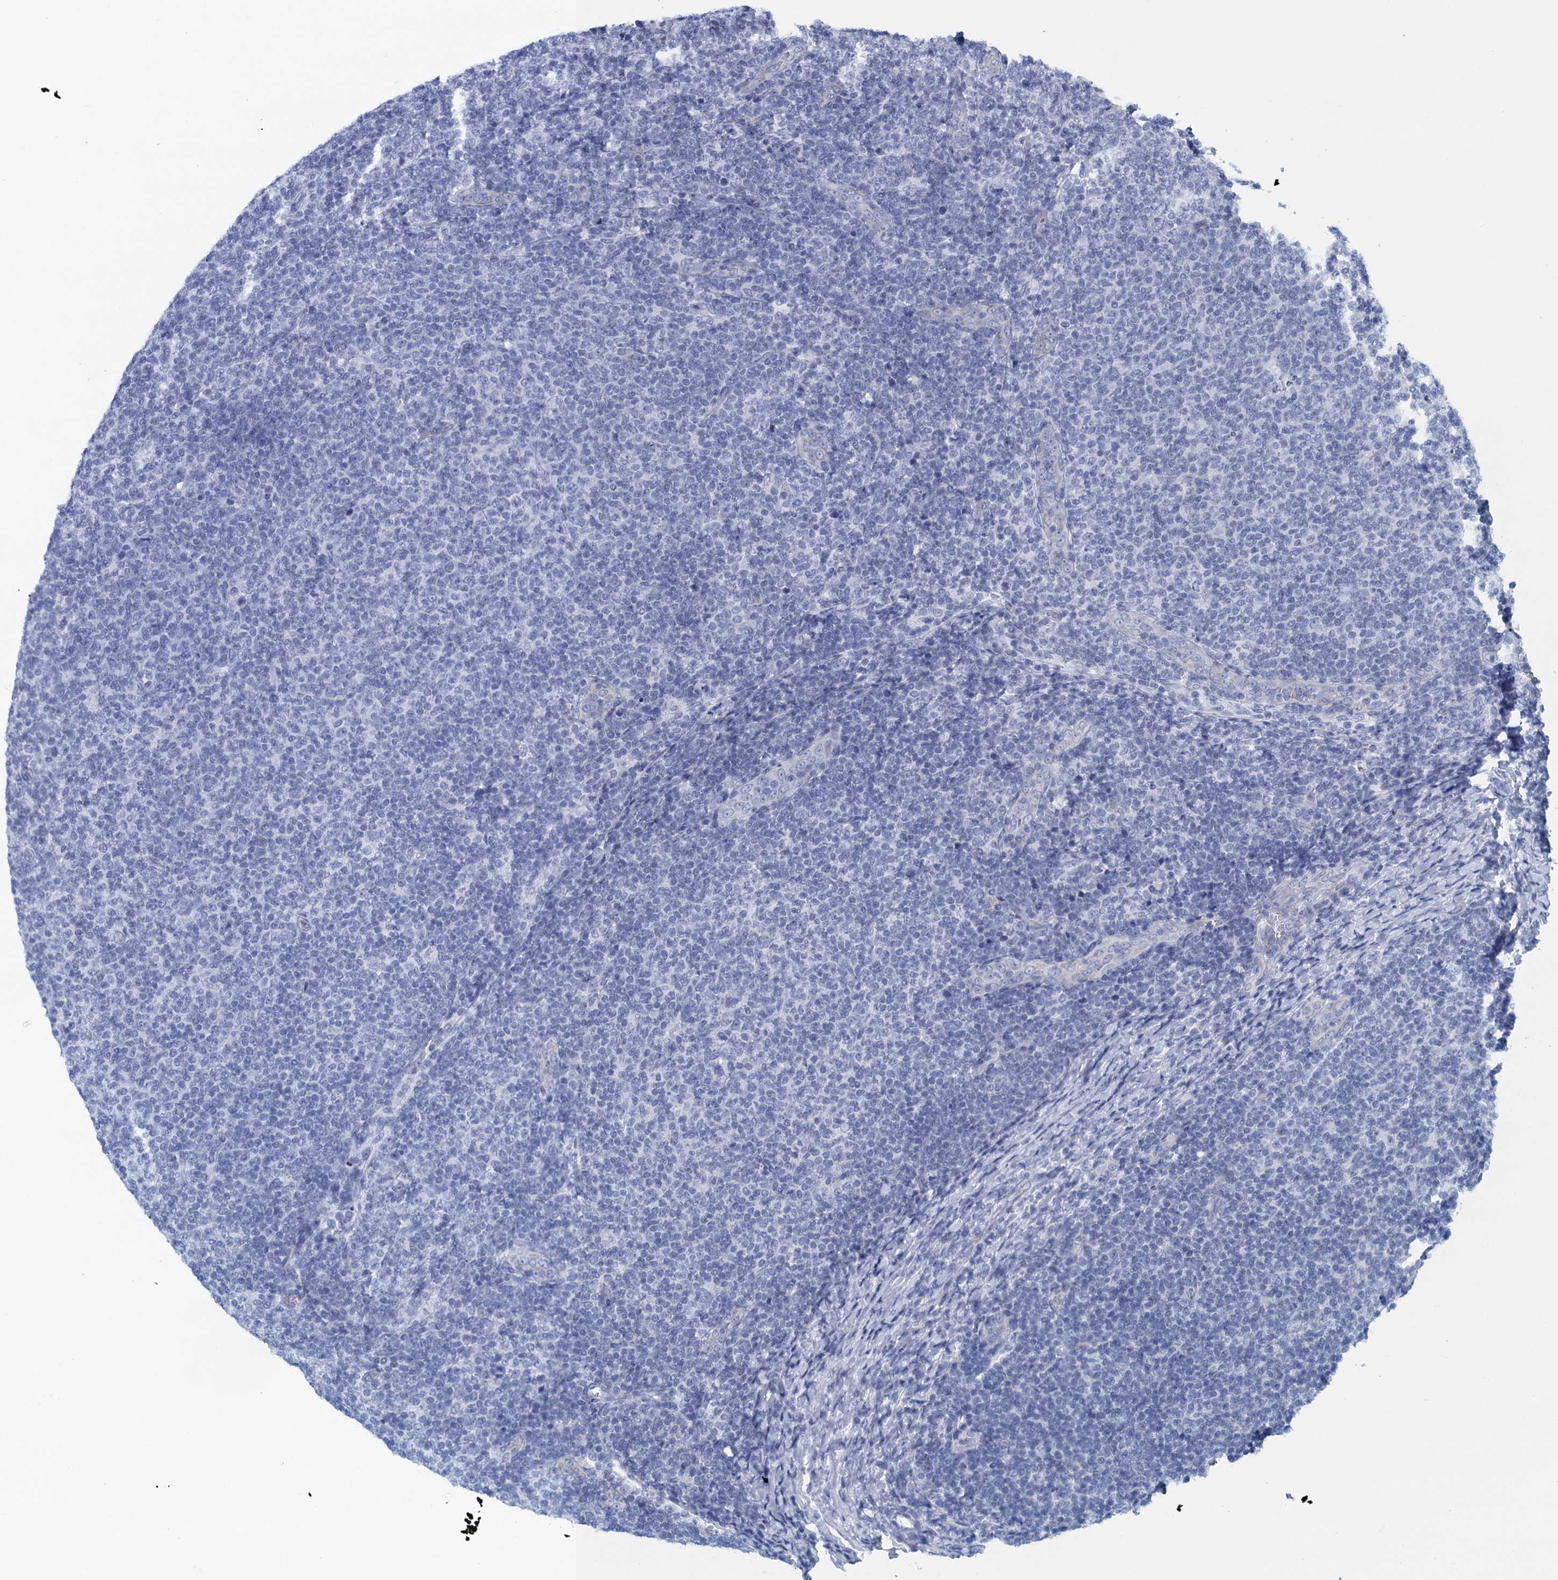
{"staining": {"intensity": "negative", "quantity": "none", "location": "none"}, "tissue": "lymphoma", "cell_type": "Tumor cells", "image_type": "cancer", "snomed": [{"axis": "morphology", "description": "Malignant lymphoma, non-Hodgkin's type, Low grade"}, {"axis": "topography", "description": "Lymph node"}], "caption": "The image shows no significant expression in tumor cells of malignant lymphoma, non-Hodgkin's type (low-grade).", "gene": "SCEL", "patient": {"sex": "male", "age": 66}}